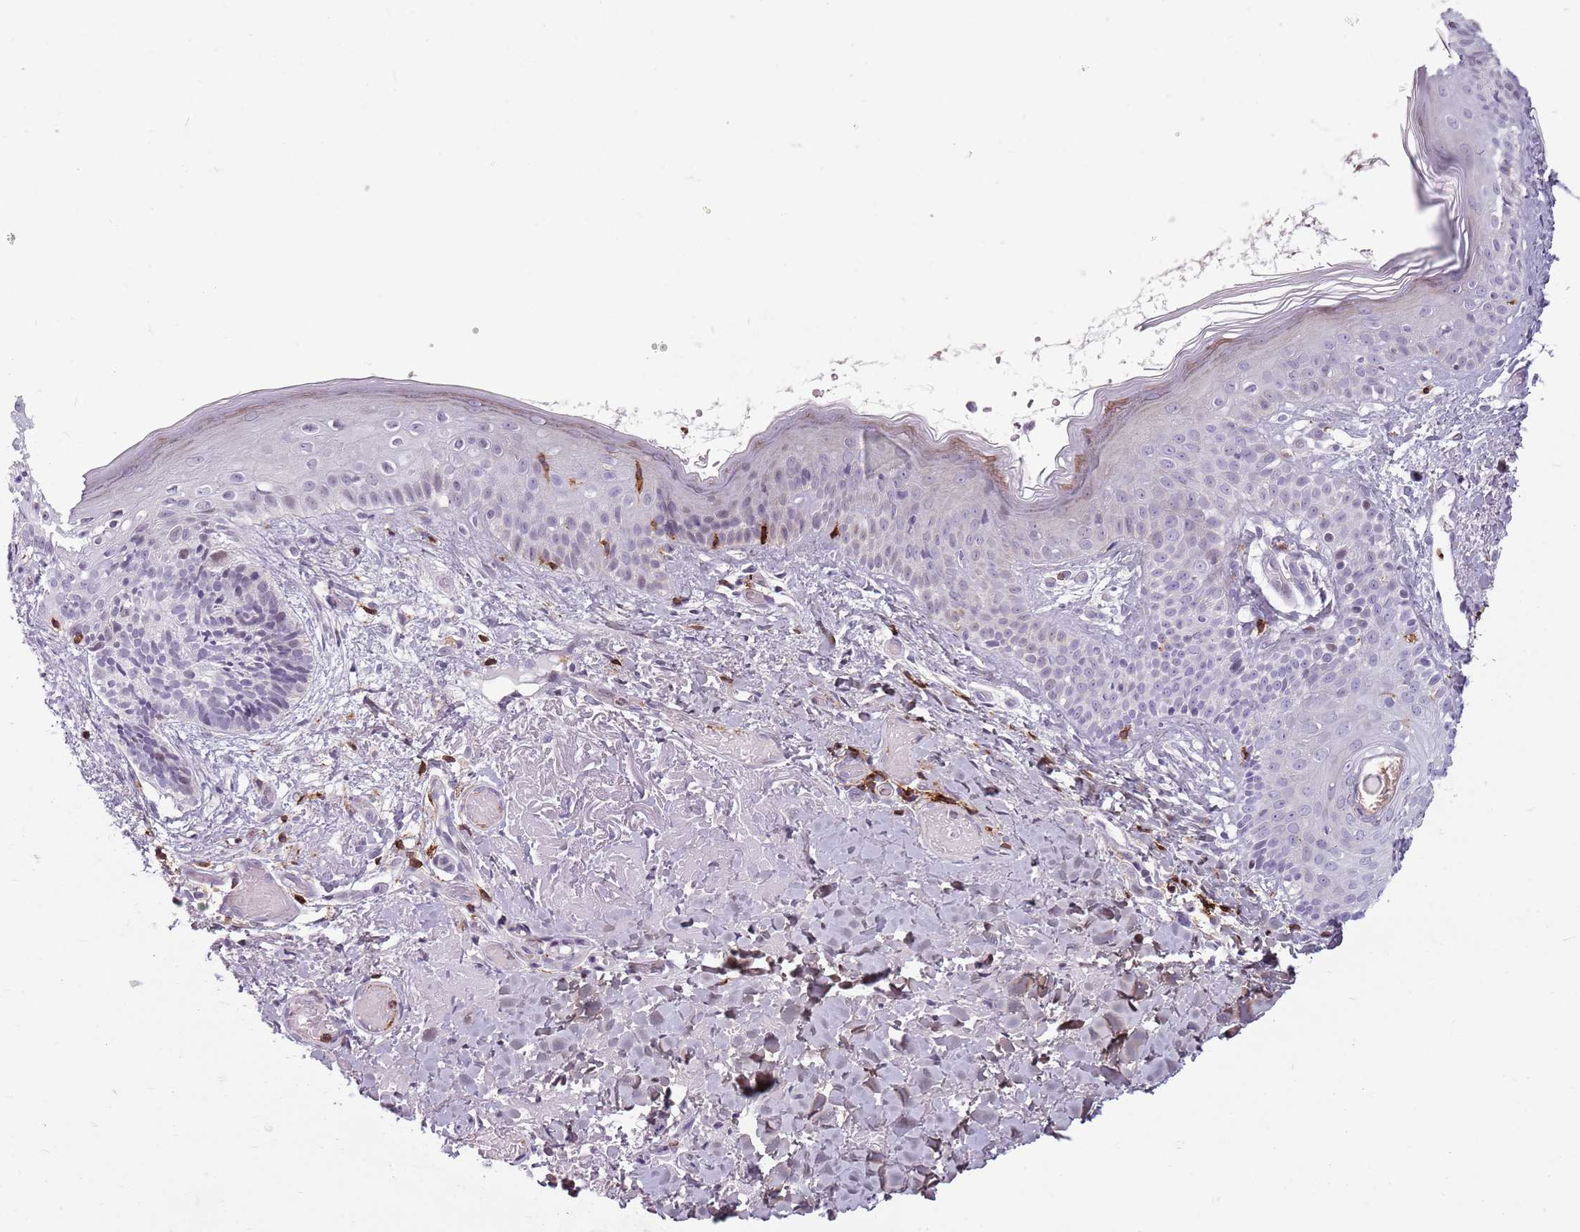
{"staining": {"intensity": "negative", "quantity": "none", "location": "none"}, "tissue": "skin cancer", "cell_type": "Tumor cells", "image_type": "cancer", "snomed": [{"axis": "morphology", "description": "Basal cell carcinoma"}, {"axis": "topography", "description": "Skin"}], "caption": "Tumor cells show no significant positivity in skin basal cell carcinoma.", "gene": "ZNF583", "patient": {"sex": "male", "age": 84}}